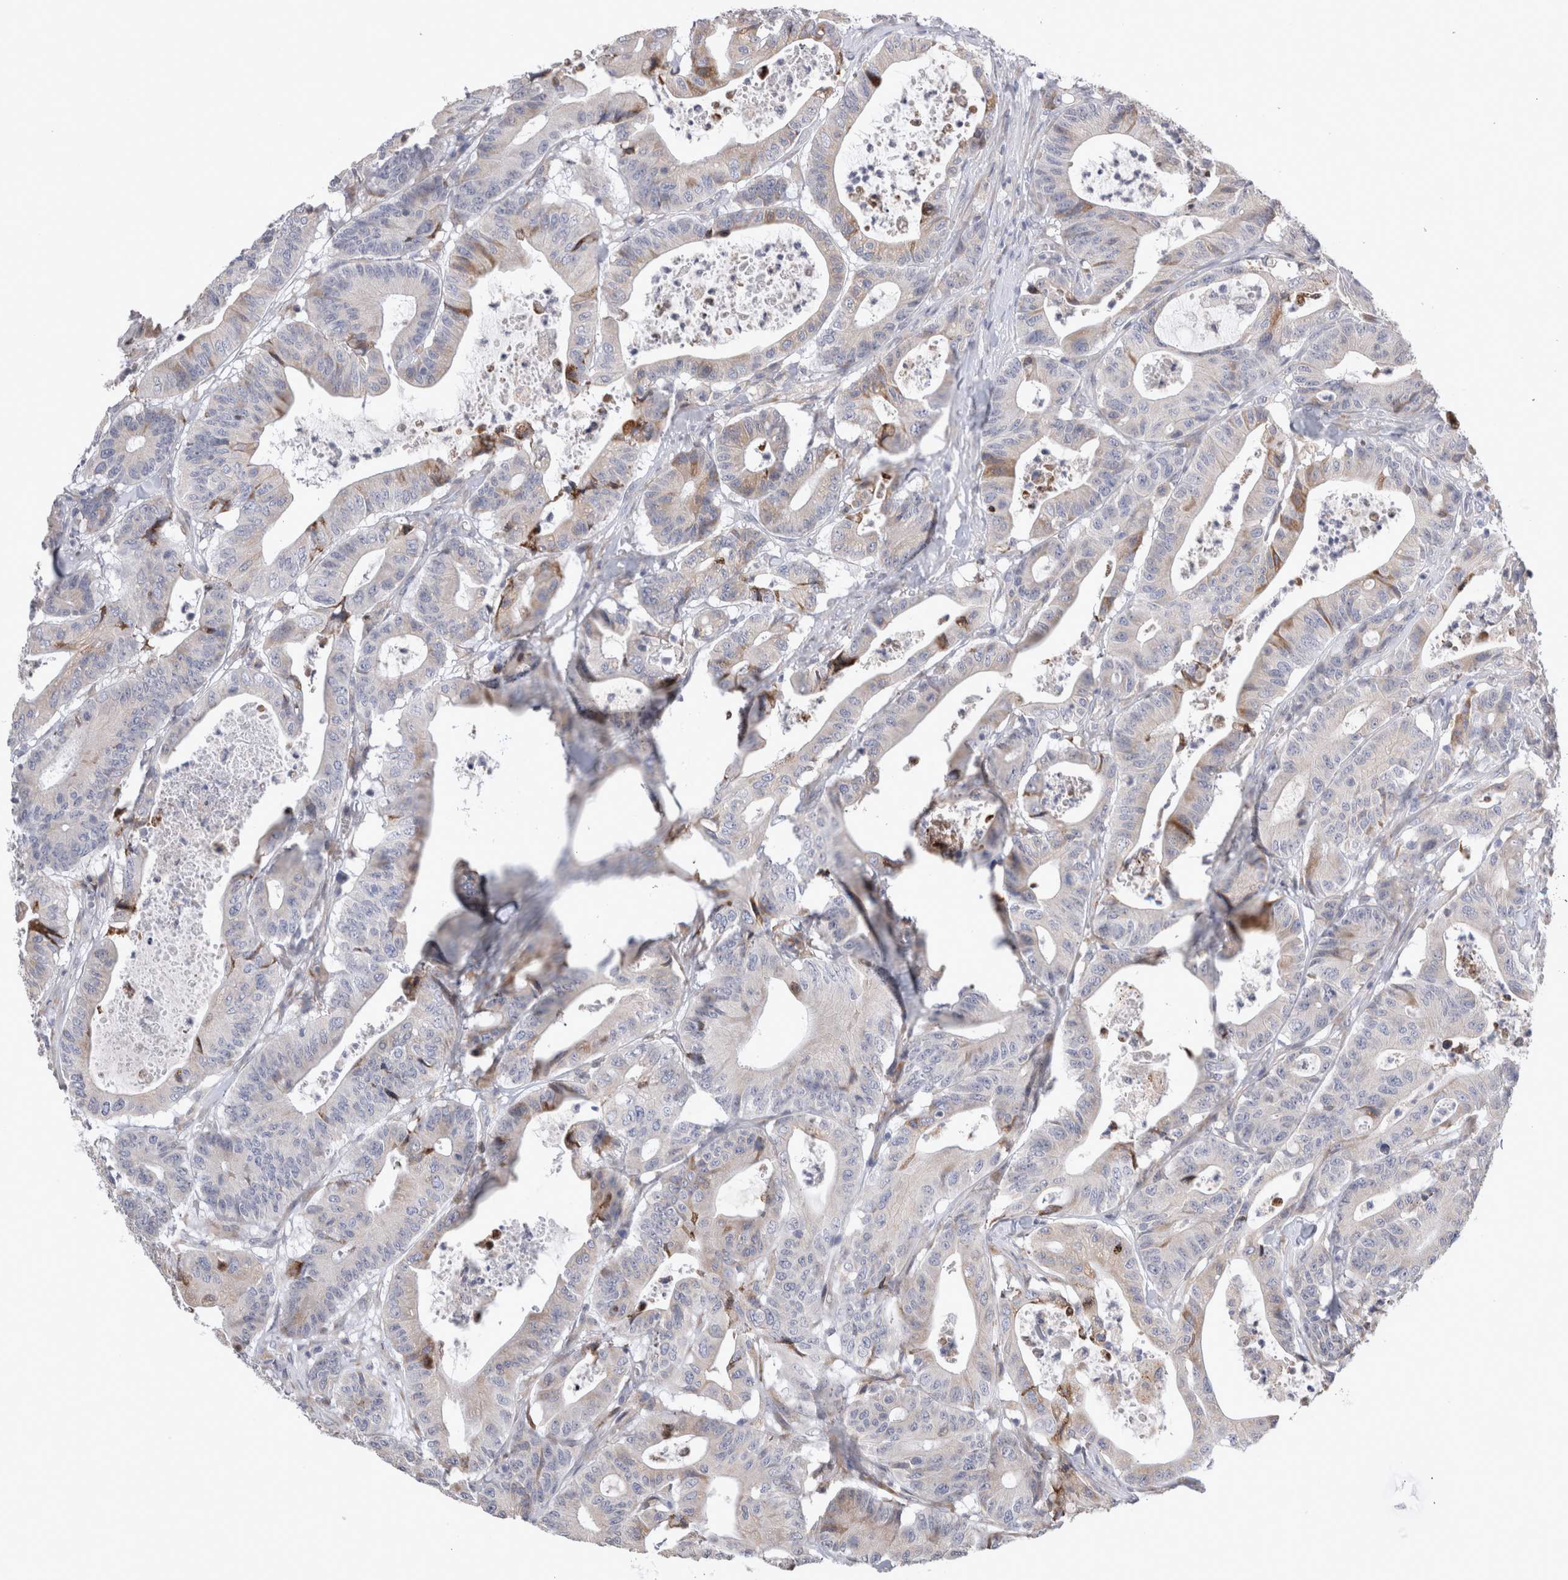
{"staining": {"intensity": "weak", "quantity": "<25%", "location": "cytoplasmic/membranous"}, "tissue": "colorectal cancer", "cell_type": "Tumor cells", "image_type": "cancer", "snomed": [{"axis": "morphology", "description": "Adenocarcinoma, NOS"}, {"axis": "topography", "description": "Colon"}], "caption": "Colorectal cancer (adenocarcinoma) stained for a protein using IHC demonstrates no staining tumor cells.", "gene": "TRMT9B", "patient": {"sex": "female", "age": 84}}